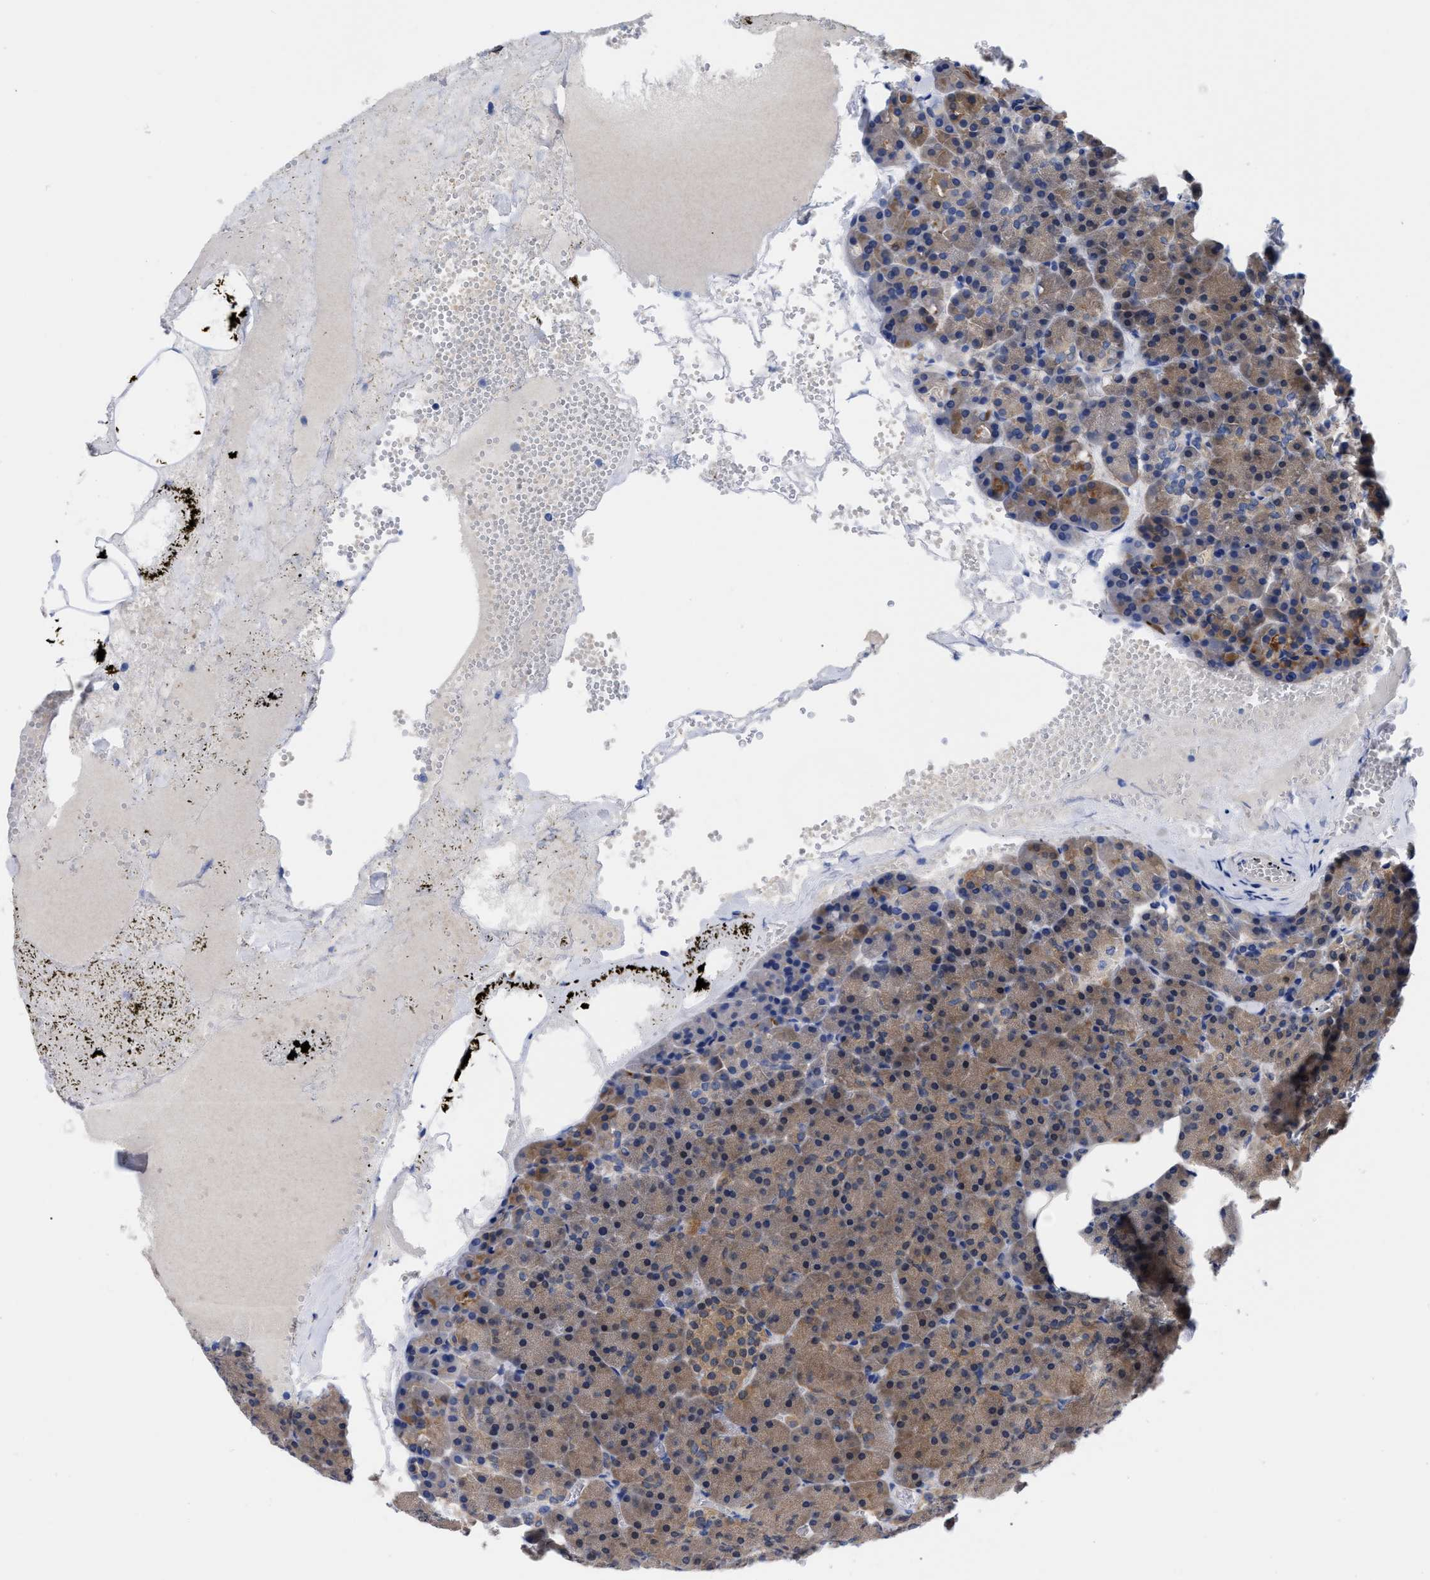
{"staining": {"intensity": "moderate", "quantity": ">75%", "location": "cytoplasmic/membranous"}, "tissue": "pancreas", "cell_type": "Exocrine glandular cells", "image_type": "normal", "snomed": [{"axis": "morphology", "description": "Normal tissue, NOS"}, {"axis": "morphology", "description": "Carcinoid, malignant, NOS"}, {"axis": "topography", "description": "Pancreas"}], "caption": "Exocrine glandular cells demonstrate medium levels of moderate cytoplasmic/membranous expression in approximately >75% of cells in unremarkable pancreas. Immunohistochemistry (ihc) stains the protein of interest in brown and the nuclei are stained blue.", "gene": "RBKS", "patient": {"sex": "female", "age": 35}}